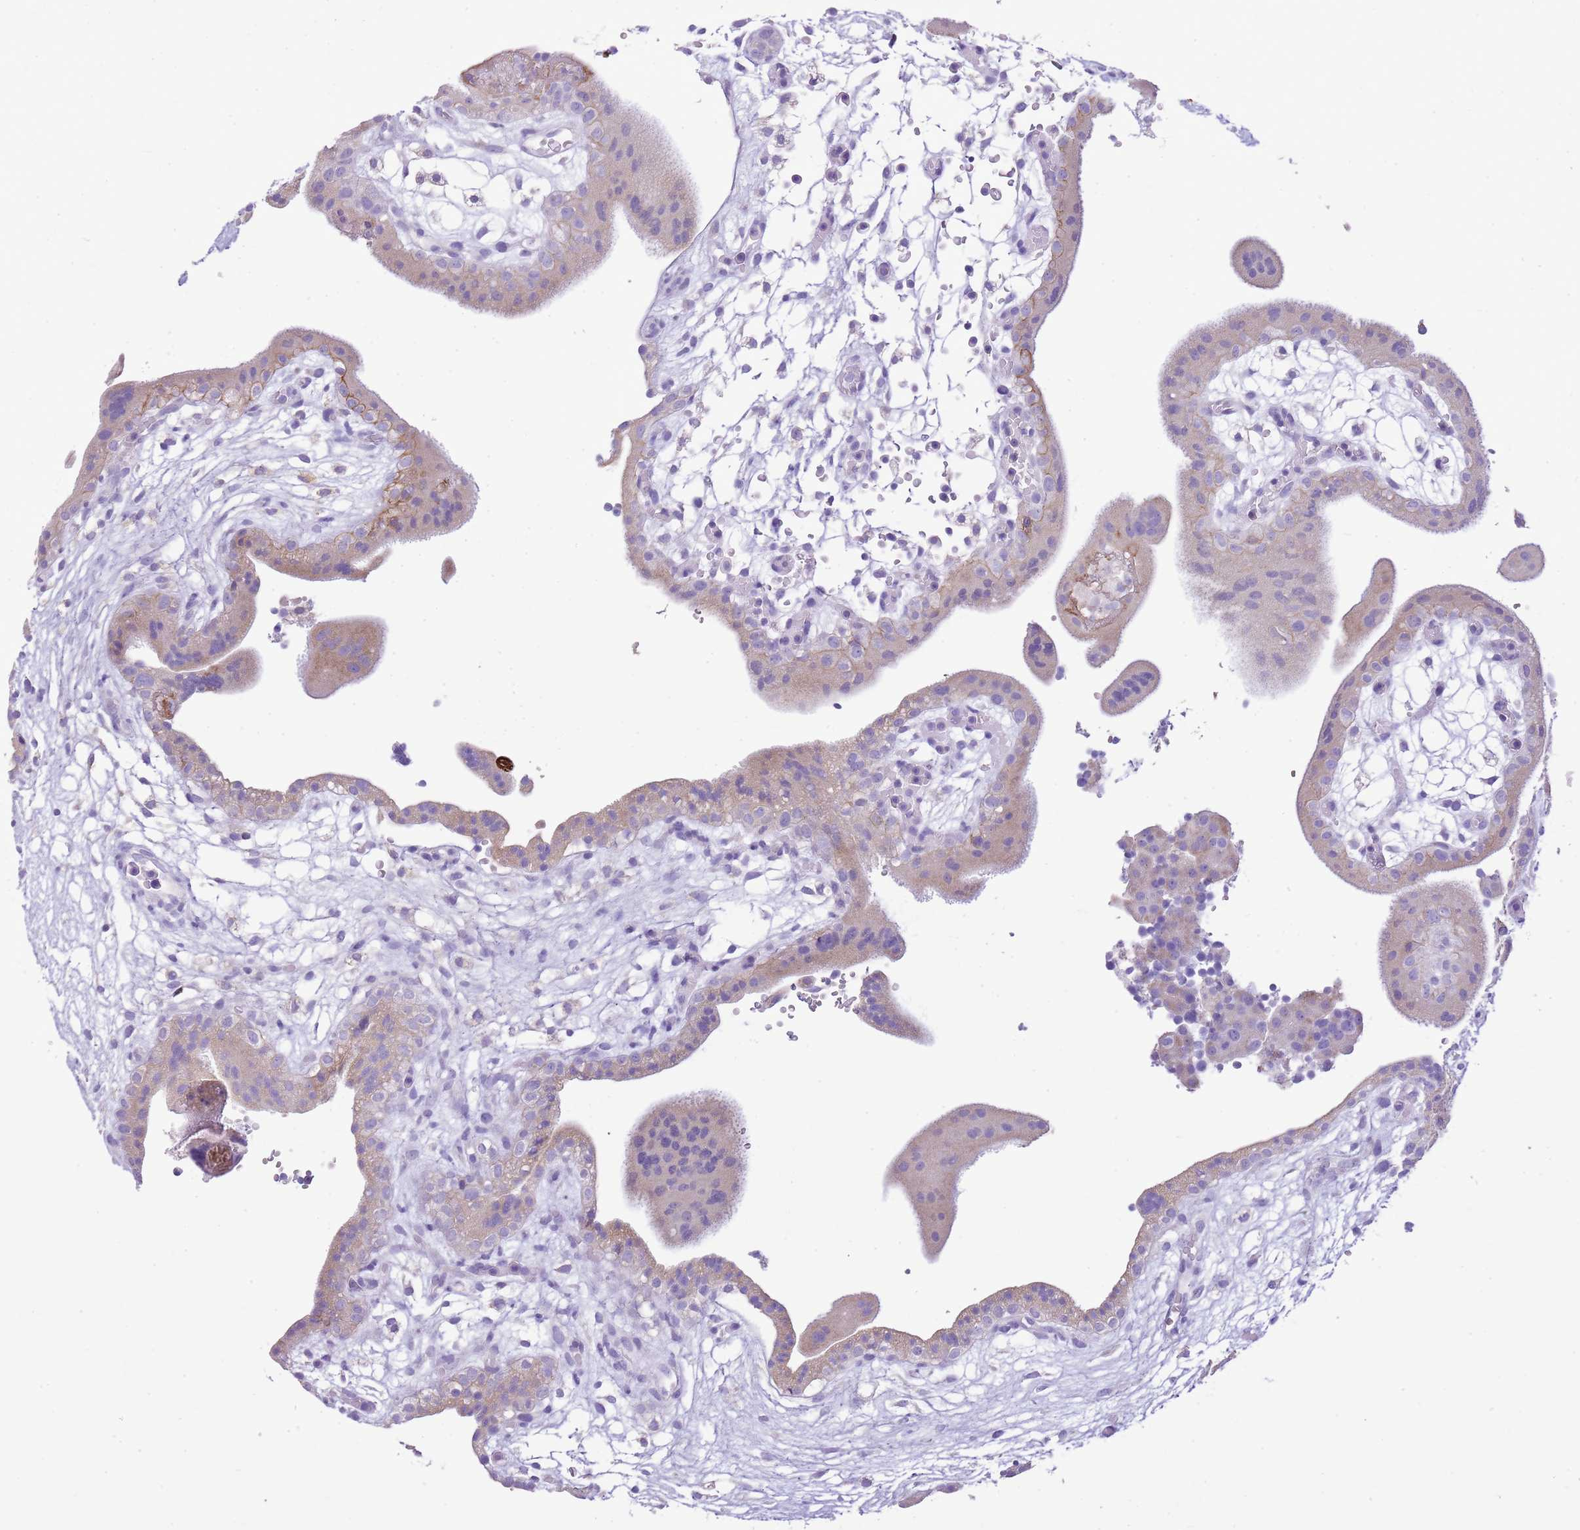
{"staining": {"intensity": "negative", "quantity": "none", "location": "none"}, "tissue": "placenta", "cell_type": "Decidual cells", "image_type": "normal", "snomed": [{"axis": "morphology", "description": "Normal tissue, NOS"}, {"axis": "topography", "description": "Placenta"}], "caption": "Decidual cells show no significant staining in normal placenta. (DAB immunohistochemistry, high magnification).", "gene": "AAR2", "patient": {"sex": "female", "age": 18}}